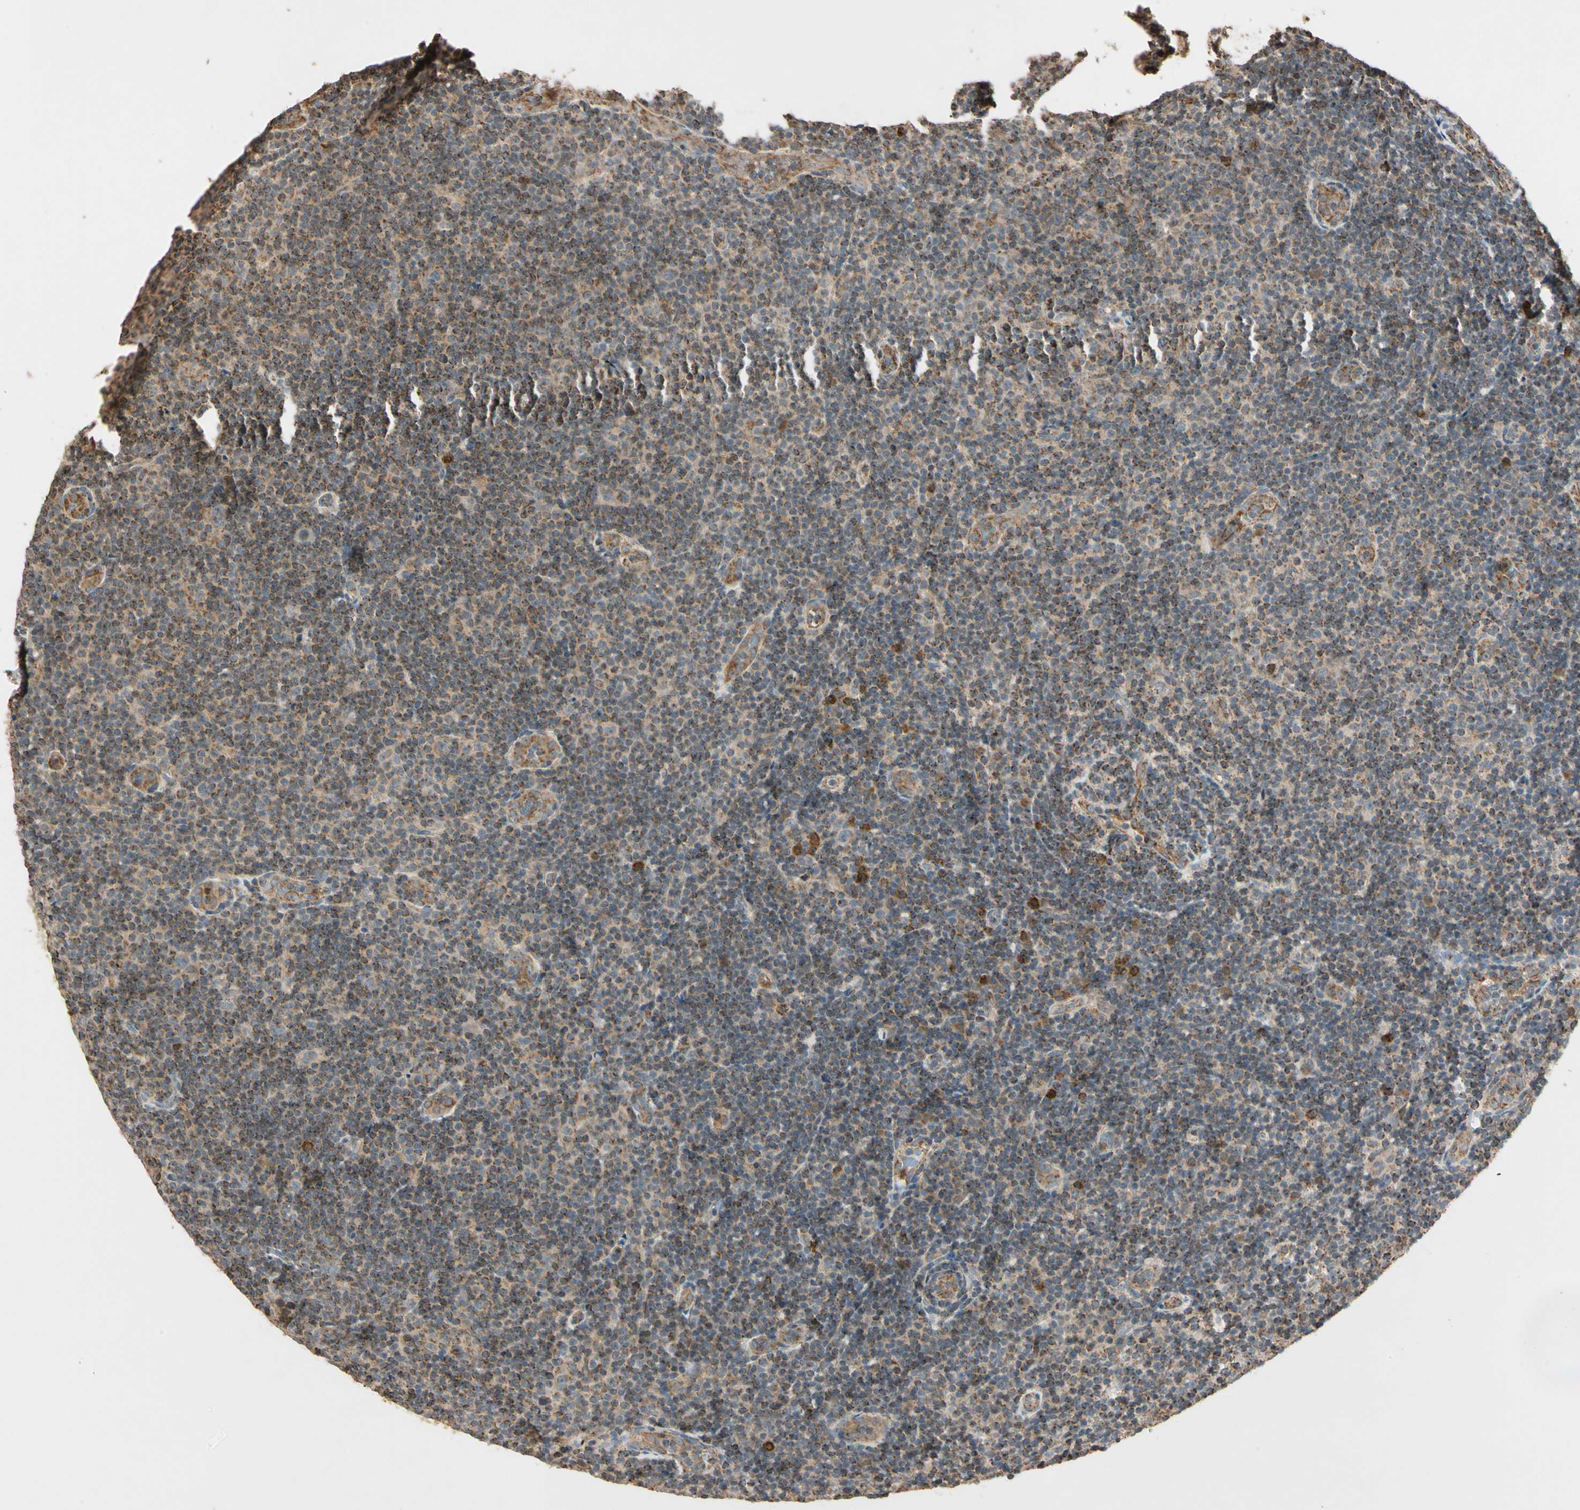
{"staining": {"intensity": "weak", "quantity": ">75%", "location": "cytoplasmic/membranous"}, "tissue": "lymphoma", "cell_type": "Tumor cells", "image_type": "cancer", "snomed": [{"axis": "morphology", "description": "Malignant lymphoma, non-Hodgkin's type, Low grade"}, {"axis": "topography", "description": "Lymph node"}], "caption": "Immunohistochemistry staining of low-grade malignant lymphoma, non-Hodgkin's type, which displays low levels of weak cytoplasmic/membranous staining in about >75% of tumor cells indicating weak cytoplasmic/membranous protein expression. The staining was performed using DAB (3,3'-diaminobenzidine) (brown) for protein detection and nuclei were counterstained in hematoxylin (blue).", "gene": "PRDX5", "patient": {"sex": "male", "age": 83}}